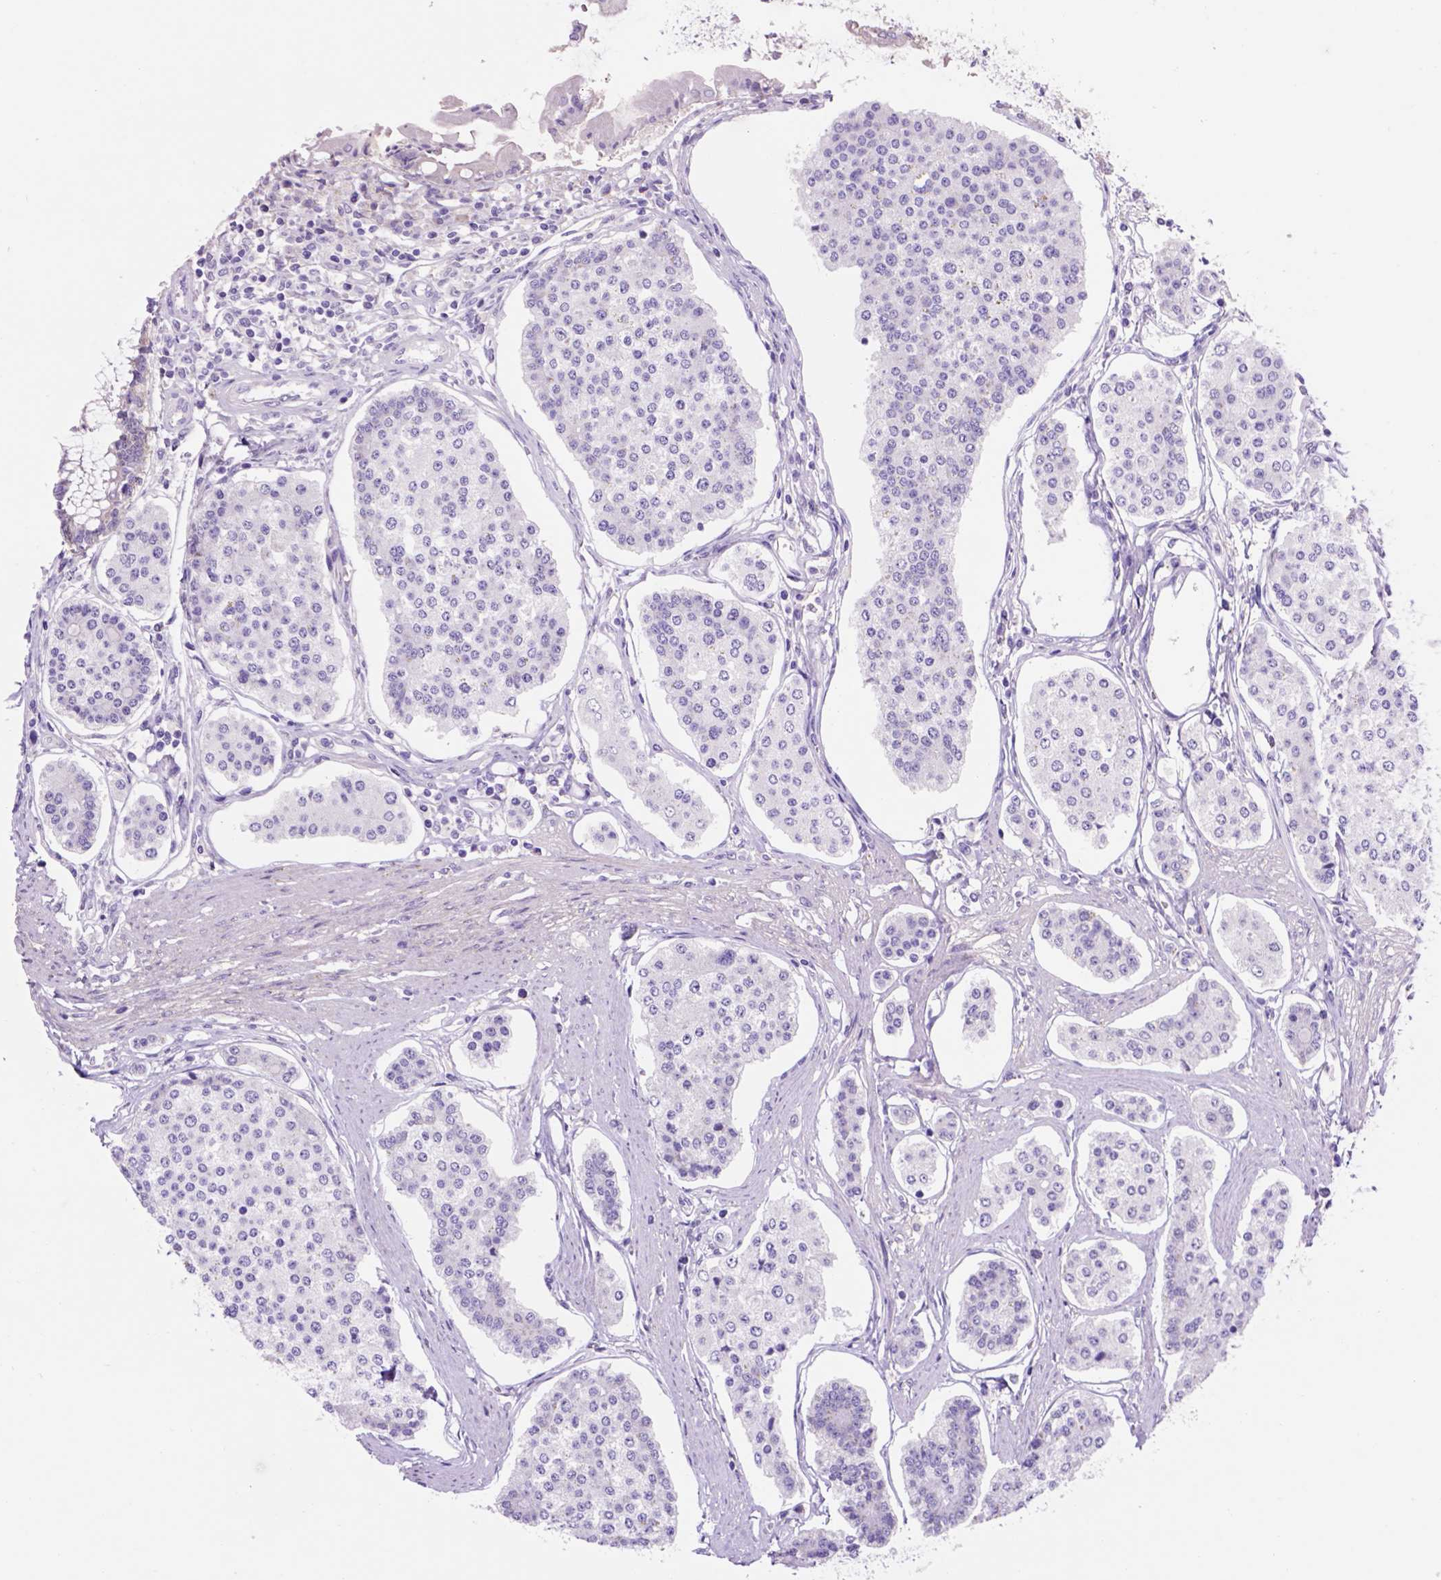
{"staining": {"intensity": "negative", "quantity": "none", "location": "none"}, "tissue": "carcinoid", "cell_type": "Tumor cells", "image_type": "cancer", "snomed": [{"axis": "morphology", "description": "Carcinoid, malignant, NOS"}, {"axis": "topography", "description": "Small intestine"}], "caption": "IHC histopathology image of malignant carcinoid stained for a protein (brown), which exhibits no positivity in tumor cells.", "gene": "EGFR", "patient": {"sex": "female", "age": 65}}